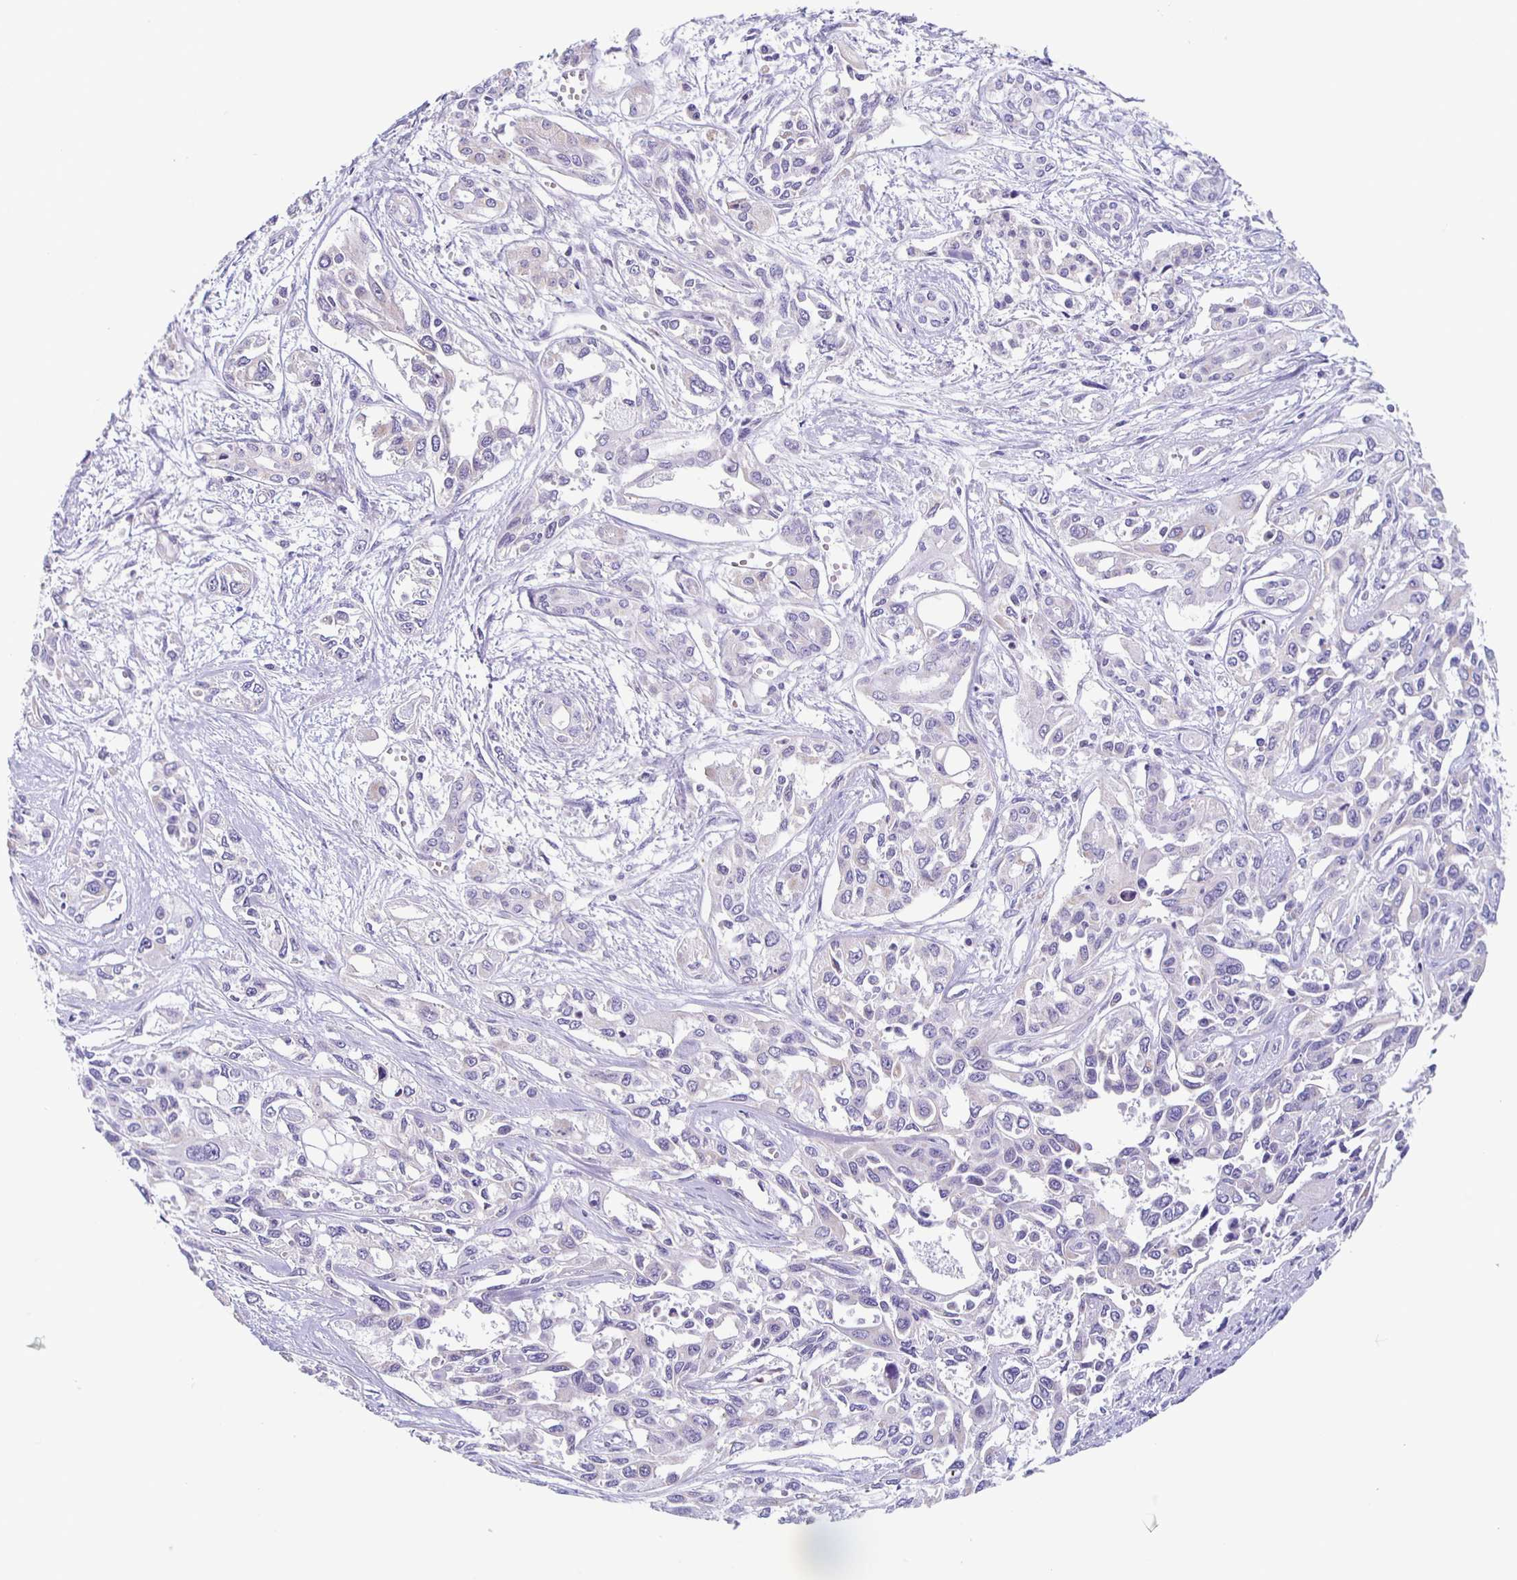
{"staining": {"intensity": "negative", "quantity": "none", "location": "none"}, "tissue": "pancreatic cancer", "cell_type": "Tumor cells", "image_type": "cancer", "snomed": [{"axis": "morphology", "description": "Adenocarcinoma, NOS"}, {"axis": "topography", "description": "Pancreas"}], "caption": "An IHC photomicrograph of pancreatic adenocarcinoma is shown. There is no staining in tumor cells of pancreatic adenocarcinoma.", "gene": "TPPP", "patient": {"sex": "female", "age": 55}}